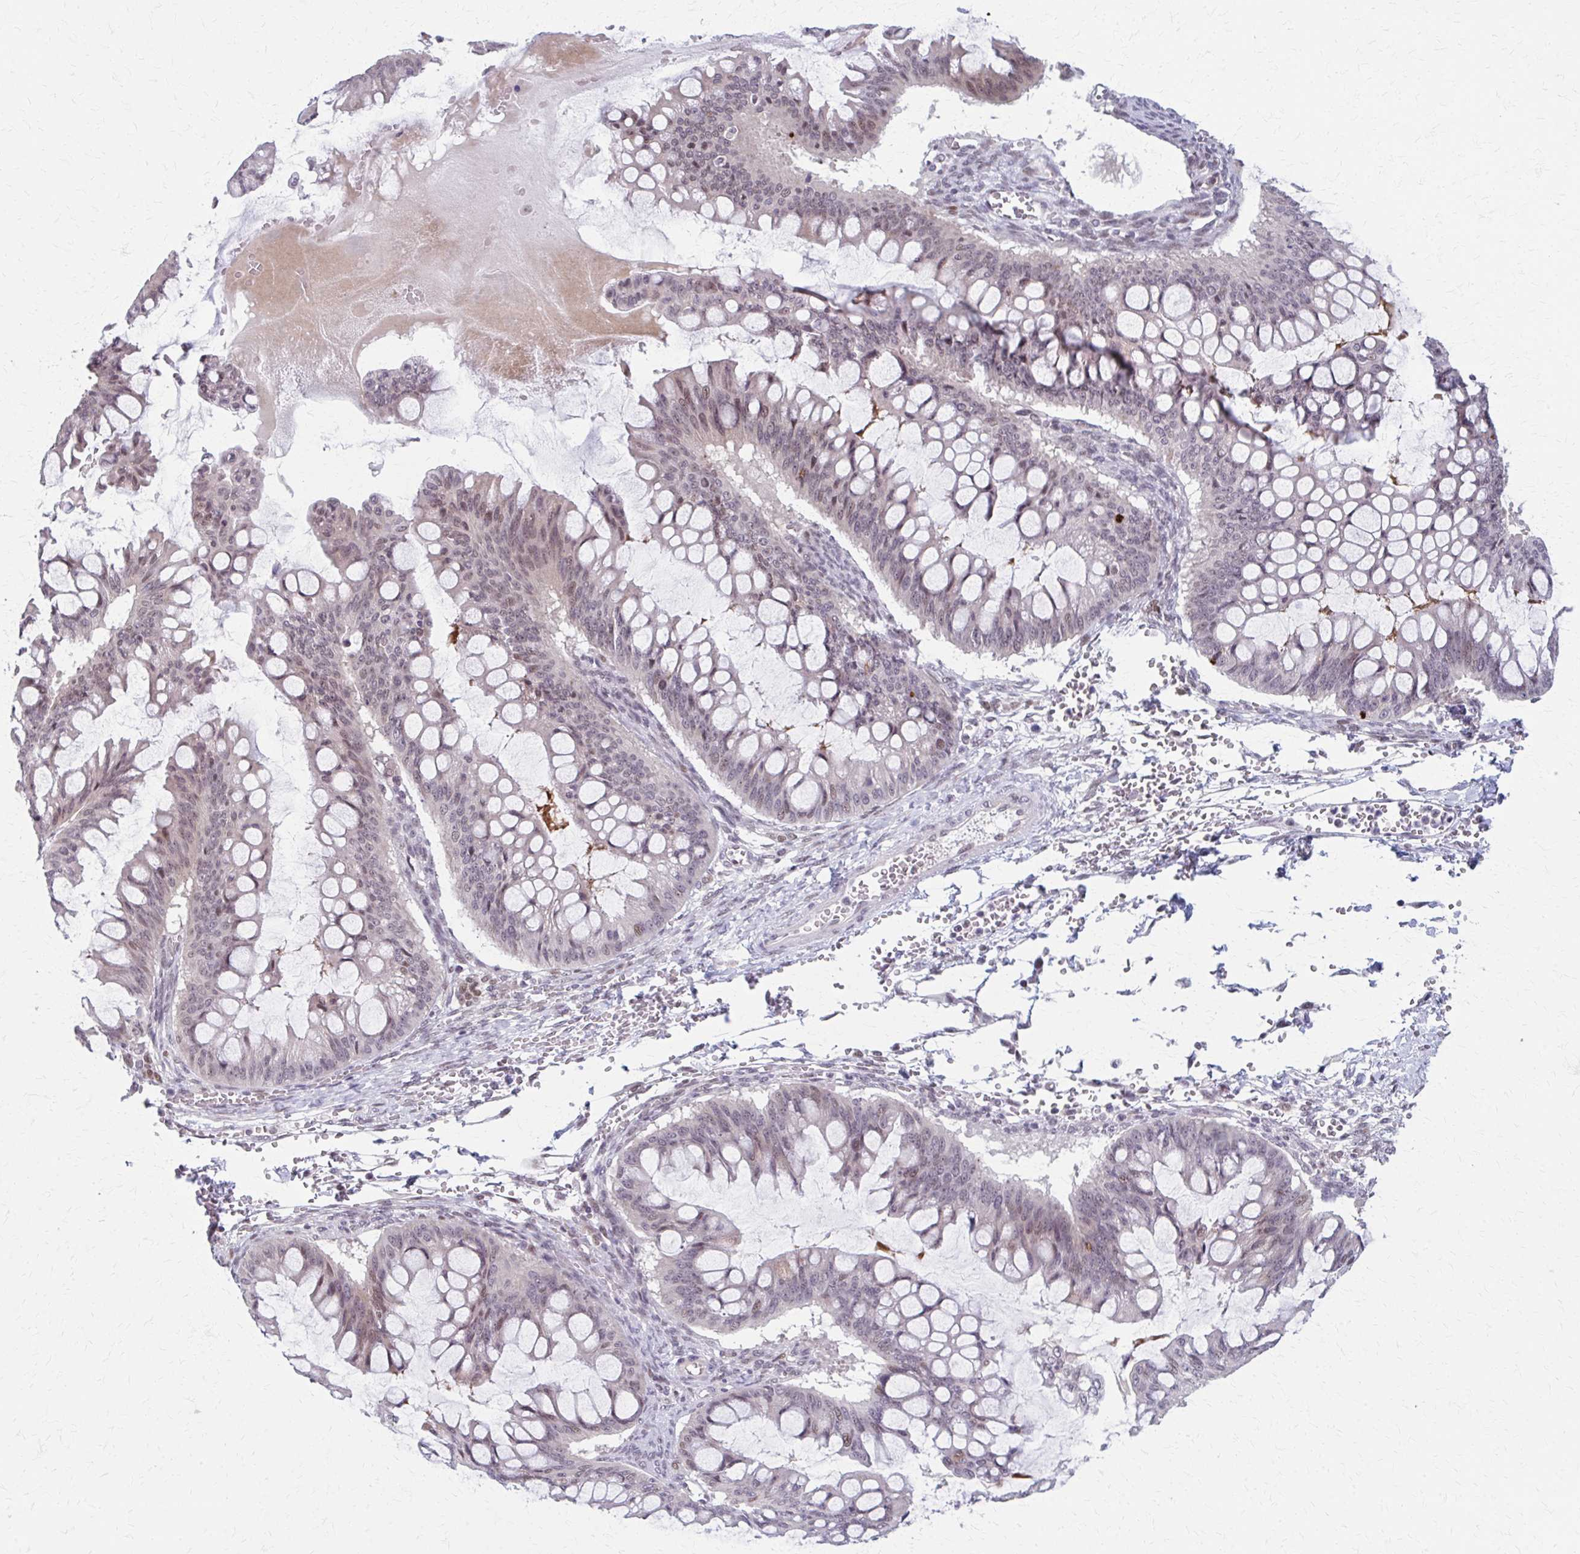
{"staining": {"intensity": "moderate", "quantity": "25%-75%", "location": "nuclear"}, "tissue": "ovarian cancer", "cell_type": "Tumor cells", "image_type": "cancer", "snomed": [{"axis": "morphology", "description": "Cystadenocarcinoma, mucinous, NOS"}, {"axis": "topography", "description": "Ovary"}], "caption": "DAB immunohistochemical staining of mucinous cystadenocarcinoma (ovarian) reveals moderate nuclear protein positivity in approximately 25%-75% of tumor cells. The staining was performed using DAB (3,3'-diaminobenzidine), with brown indicating positive protein expression. Nuclei are stained blue with hematoxylin.", "gene": "SETBP1", "patient": {"sex": "female", "age": 73}}